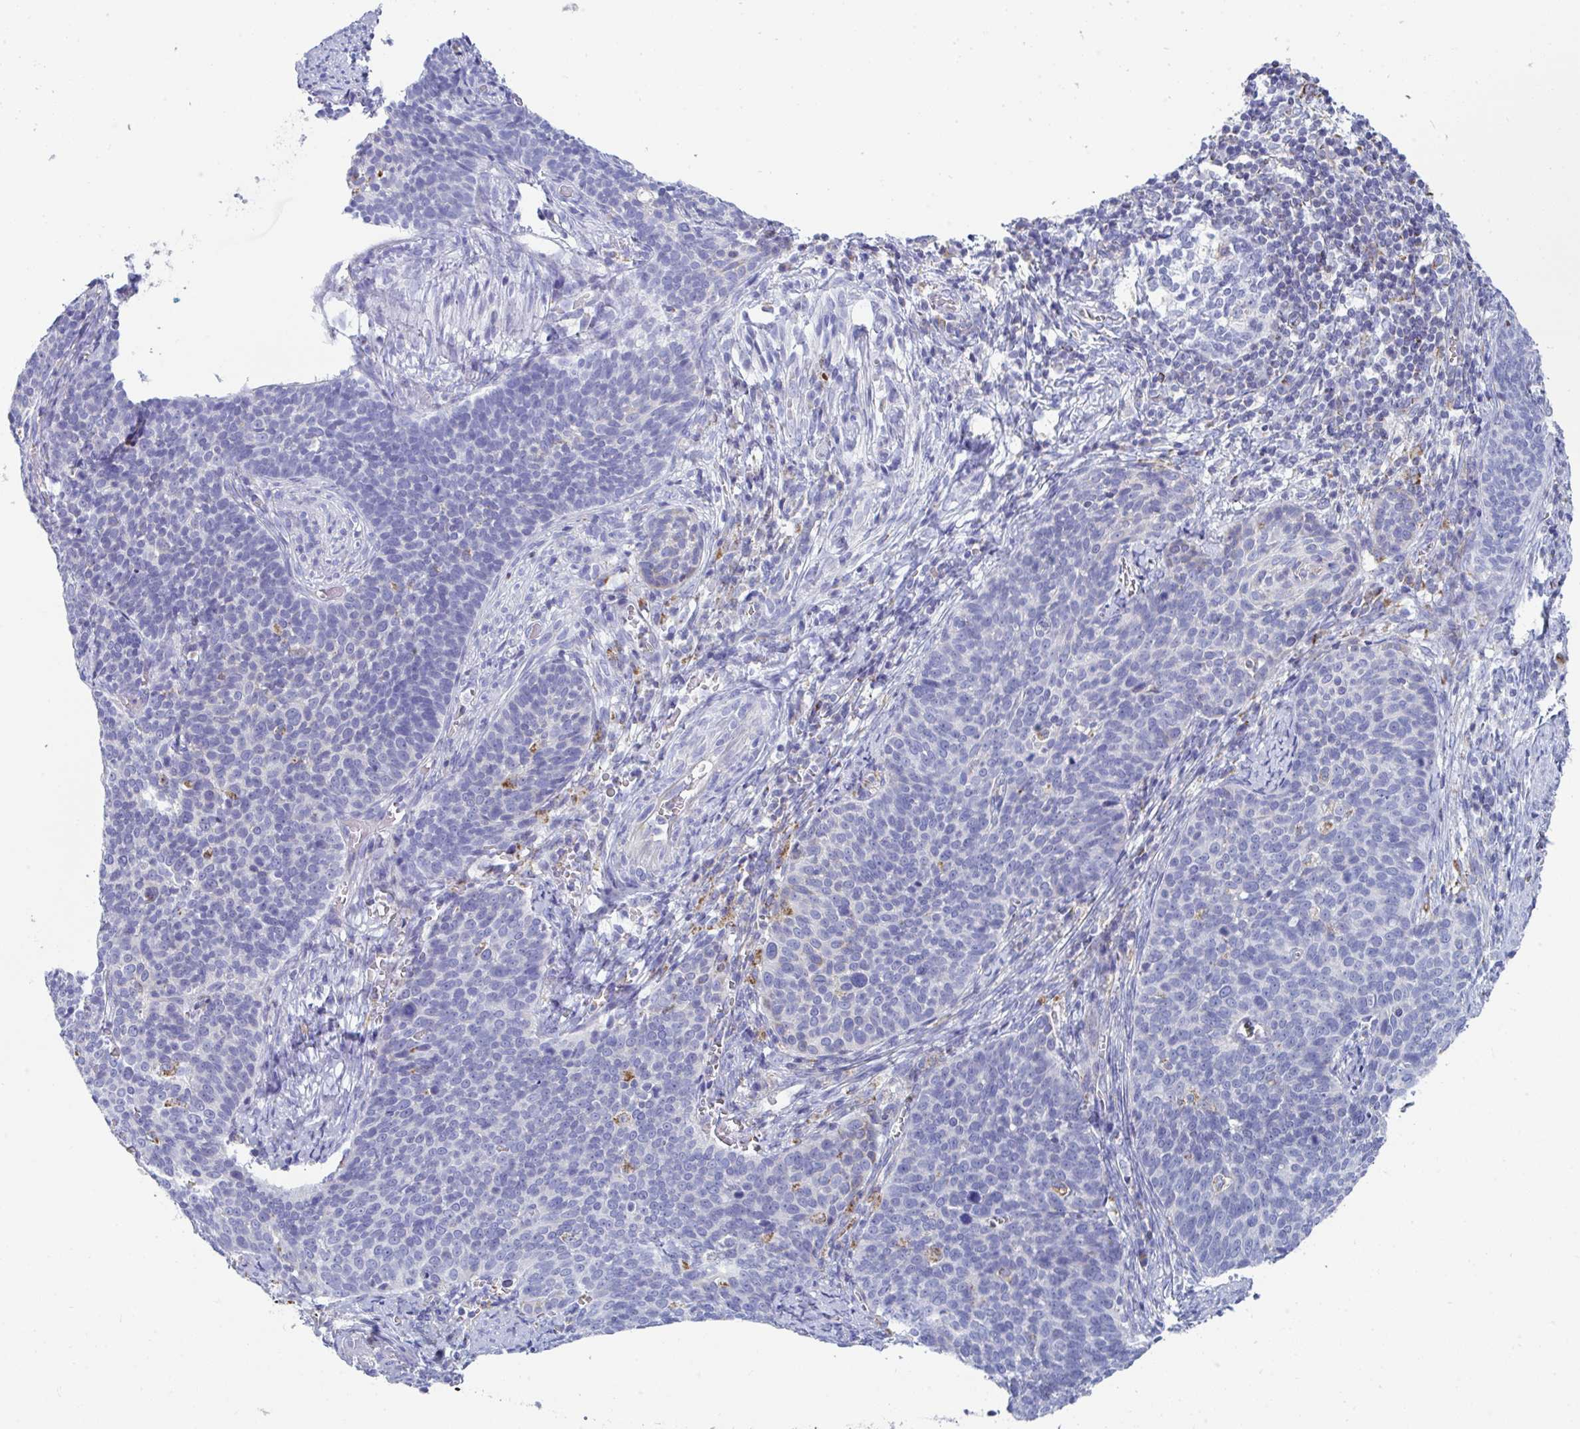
{"staining": {"intensity": "negative", "quantity": "none", "location": "none"}, "tissue": "cervical cancer", "cell_type": "Tumor cells", "image_type": "cancer", "snomed": [{"axis": "morphology", "description": "Normal tissue, NOS"}, {"axis": "morphology", "description": "Squamous cell carcinoma, NOS"}, {"axis": "topography", "description": "Cervix"}], "caption": "A micrograph of human cervical cancer (squamous cell carcinoma) is negative for staining in tumor cells.", "gene": "MGAM2", "patient": {"sex": "female", "age": 39}}